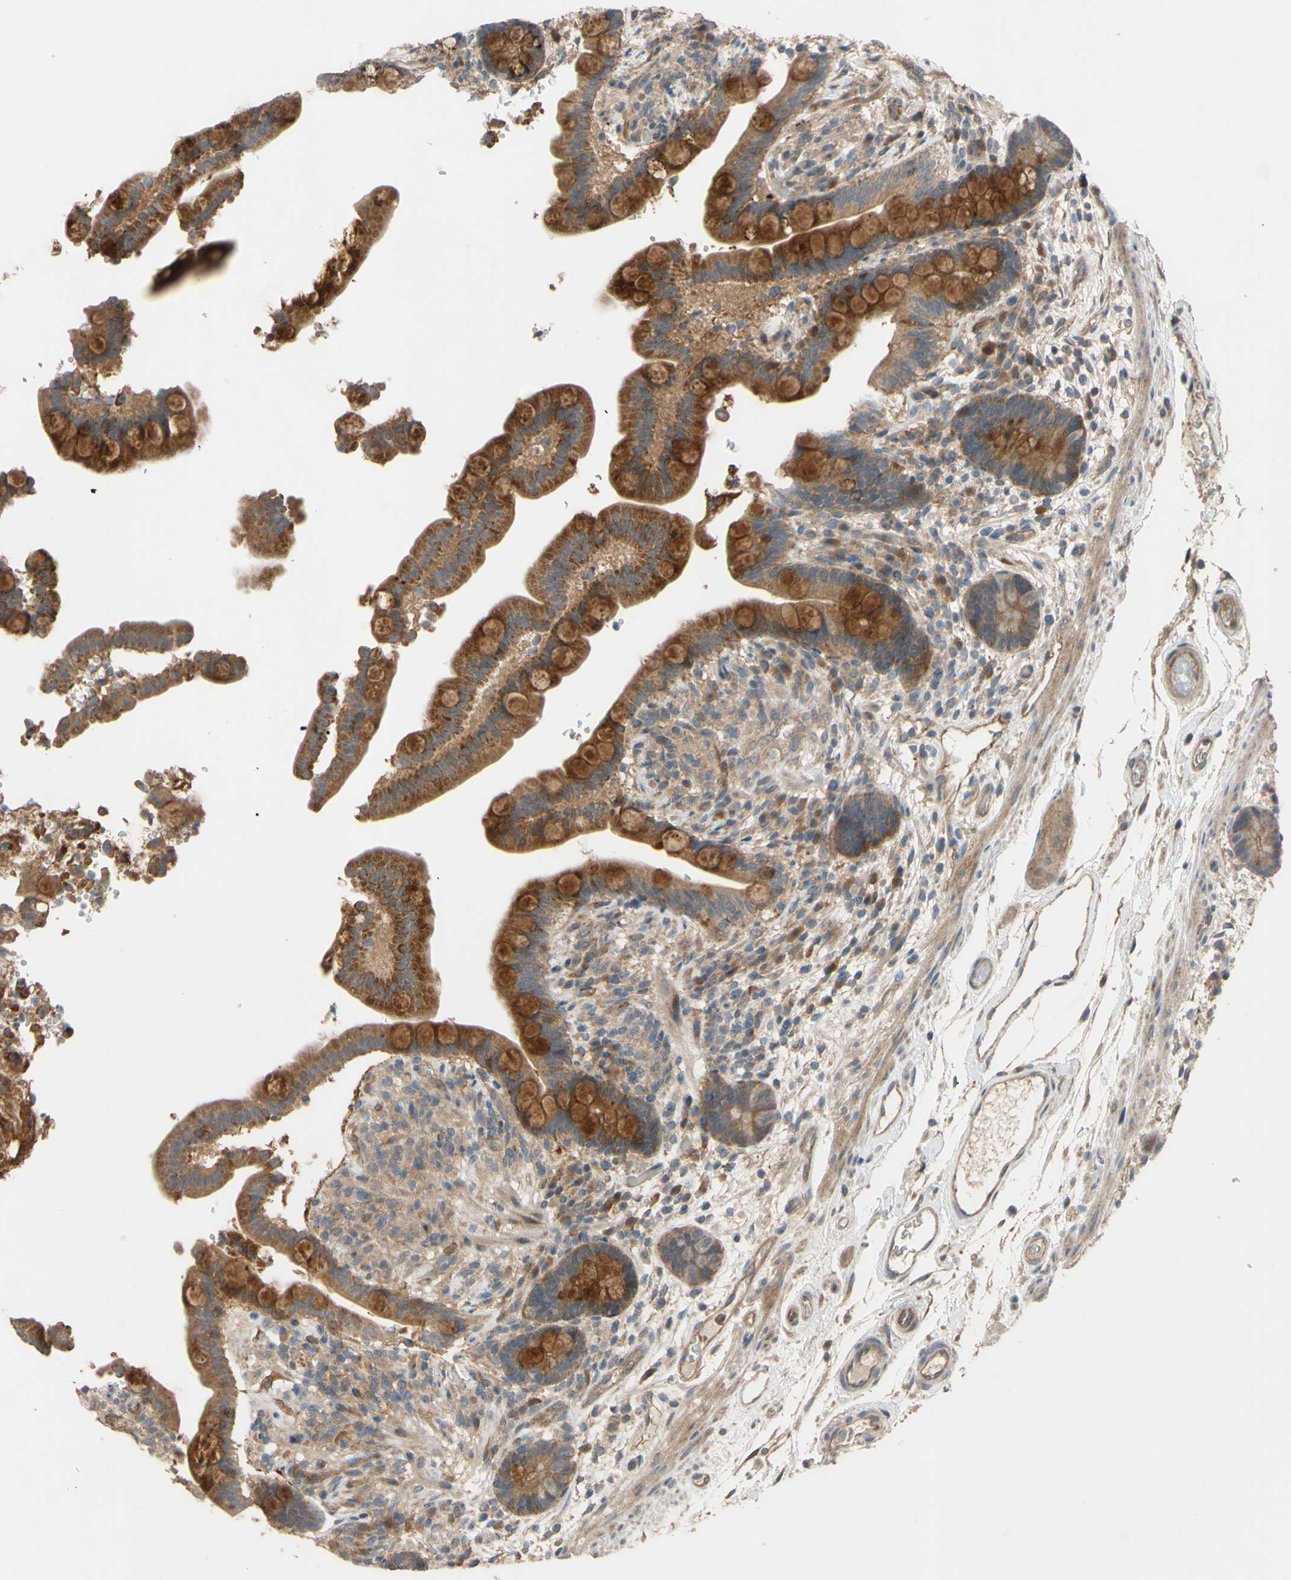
{"staining": {"intensity": "weak", "quantity": ">75%", "location": "cytoplasmic/membranous"}, "tissue": "colon", "cell_type": "Endothelial cells", "image_type": "normal", "snomed": [{"axis": "morphology", "description": "Normal tissue, NOS"}, {"axis": "topography", "description": "Colon"}], "caption": "DAB (3,3'-diaminobenzidine) immunohistochemical staining of benign human colon displays weak cytoplasmic/membranous protein staining in approximately >75% of endothelial cells. The protein is stained brown, and the nuclei are stained in blue (DAB IHC with brightfield microscopy, high magnification).", "gene": "SHROOM4", "patient": {"sex": "male", "age": 73}}